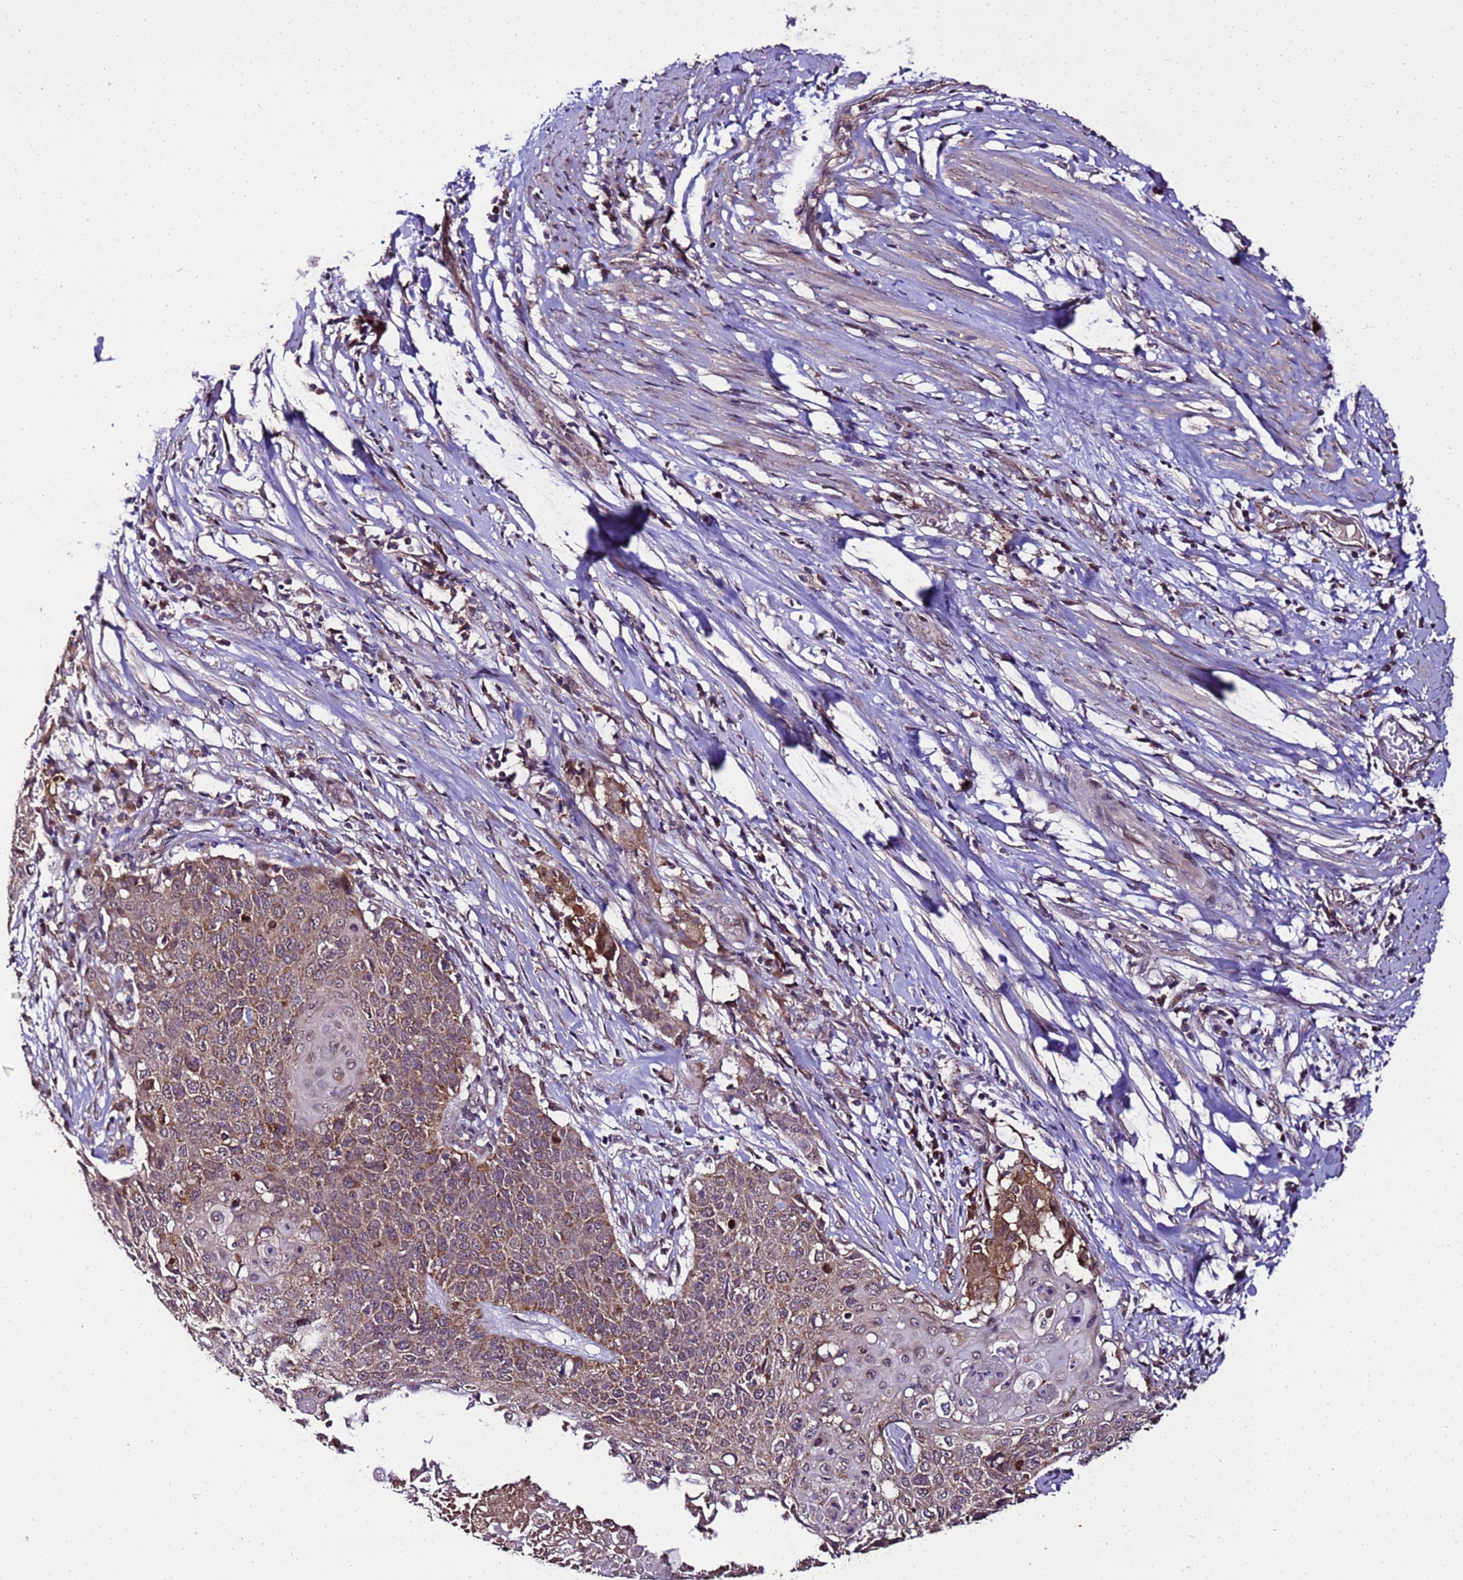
{"staining": {"intensity": "moderate", "quantity": ">75%", "location": "cytoplasmic/membranous"}, "tissue": "cervical cancer", "cell_type": "Tumor cells", "image_type": "cancer", "snomed": [{"axis": "morphology", "description": "Squamous cell carcinoma, NOS"}, {"axis": "topography", "description": "Cervix"}], "caption": "IHC micrograph of human cervical cancer (squamous cell carcinoma) stained for a protein (brown), which demonstrates medium levels of moderate cytoplasmic/membranous staining in approximately >75% of tumor cells.", "gene": "ZNF329", "patient": {"sex": "female", "age": 39}}